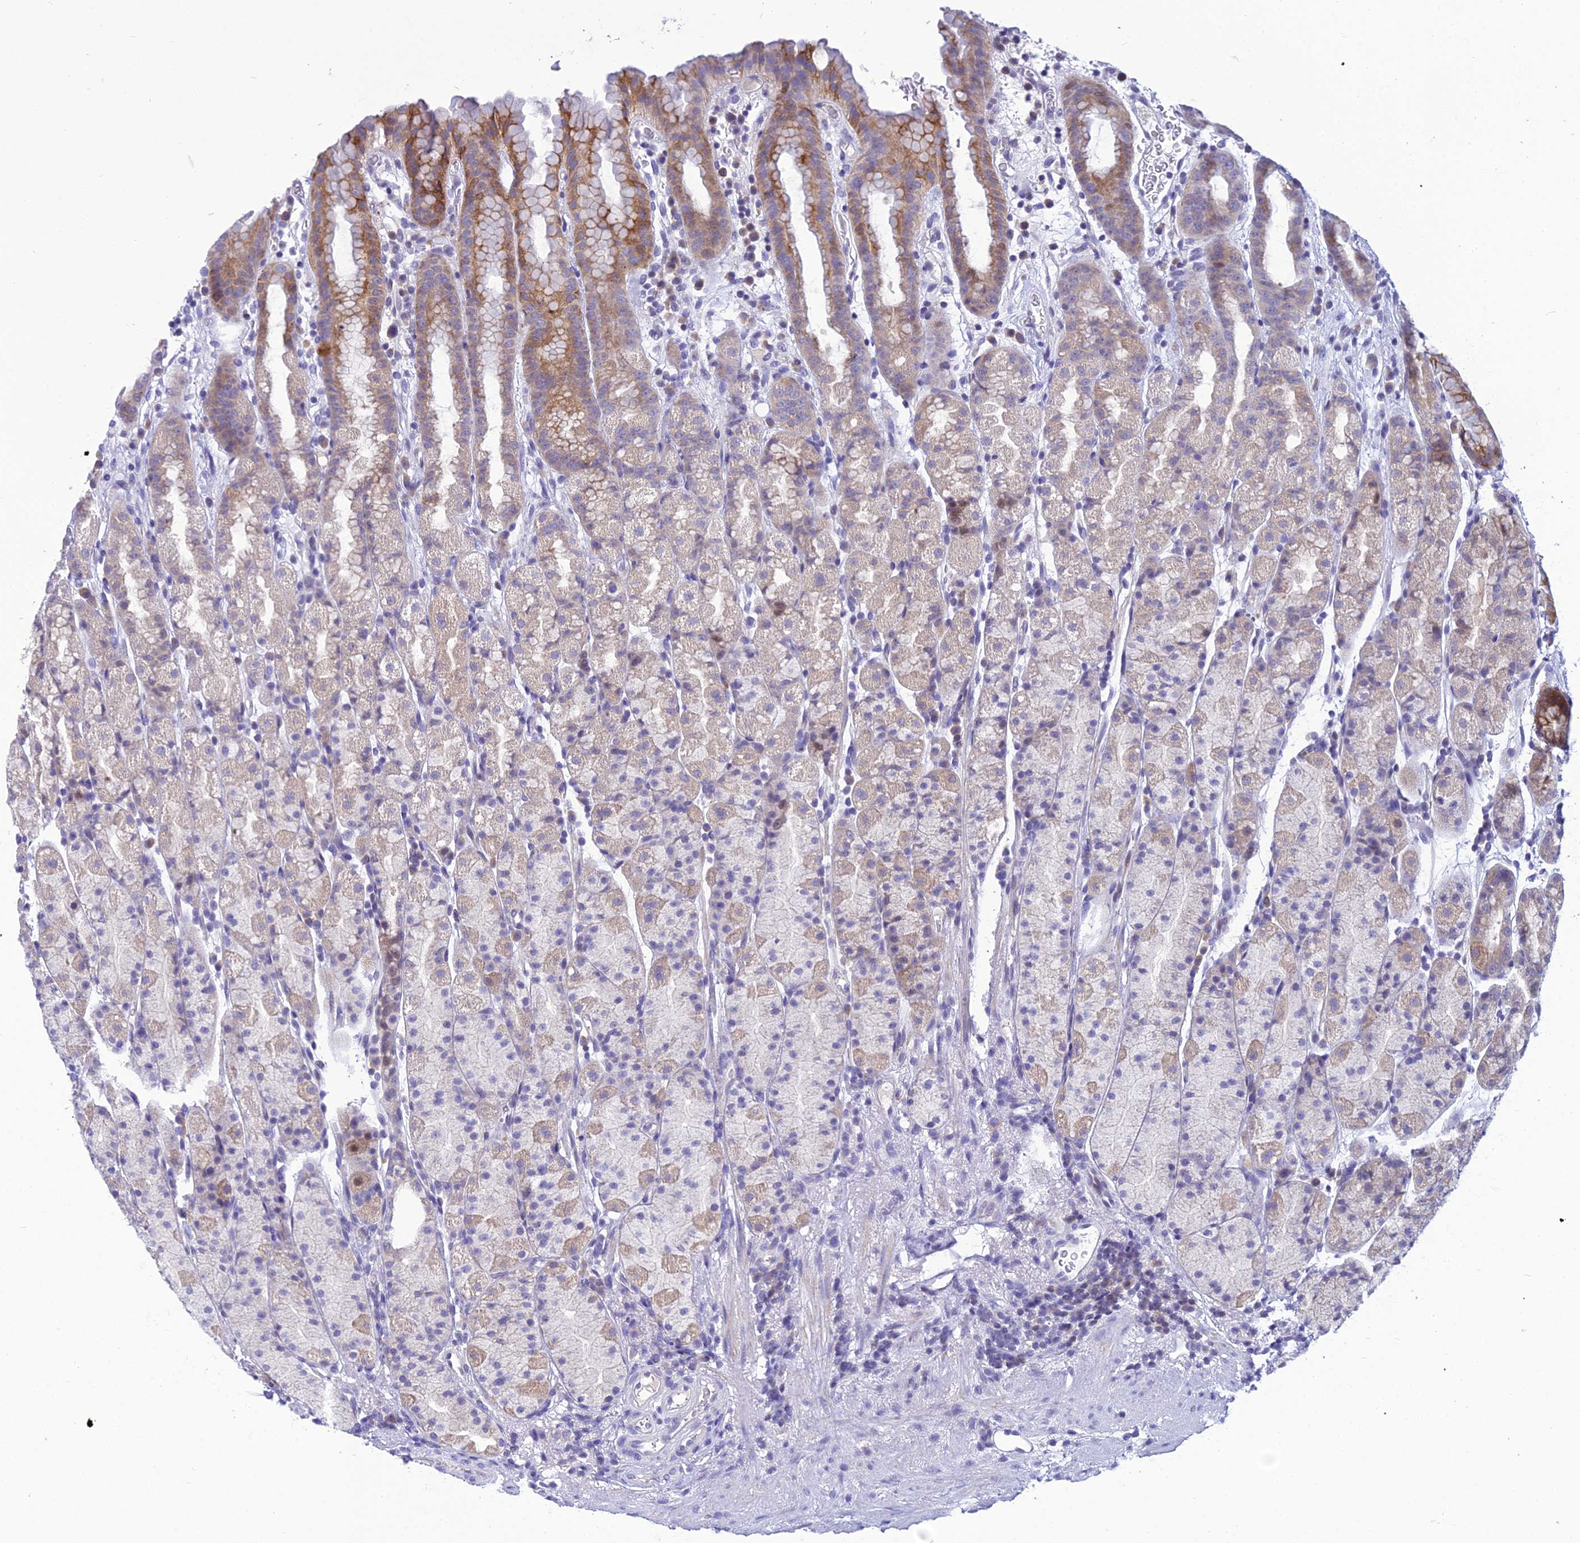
{"staining": {"intensity": "strong", "quantity": "<25%", "location": "cytoplasmic/membranous"}, "tissue": "stomach", "cell_type": "Glandular cells", "image_type": "normal", "snomed": [{"axis": "morphology", "description": "Normal tissue, NOS"}, {"axis": "topography", "description": "Stomach, upper"}, {"axis": "topography", "description": "Stomach, lower"}, {"axis": "topography", "description": "Small intestine"}], "caption": "IHC histopathology image of normal stomach: human stomach stained using IHC exhibits medium levels of strong protein expression localized specifically in the cytoplasmic/membranous of glandular cells, appearing as a cytoplasmic/membranous brown color.", "gene": "ZMIZ1", "patient": {"sex": "male", "age": 68}}